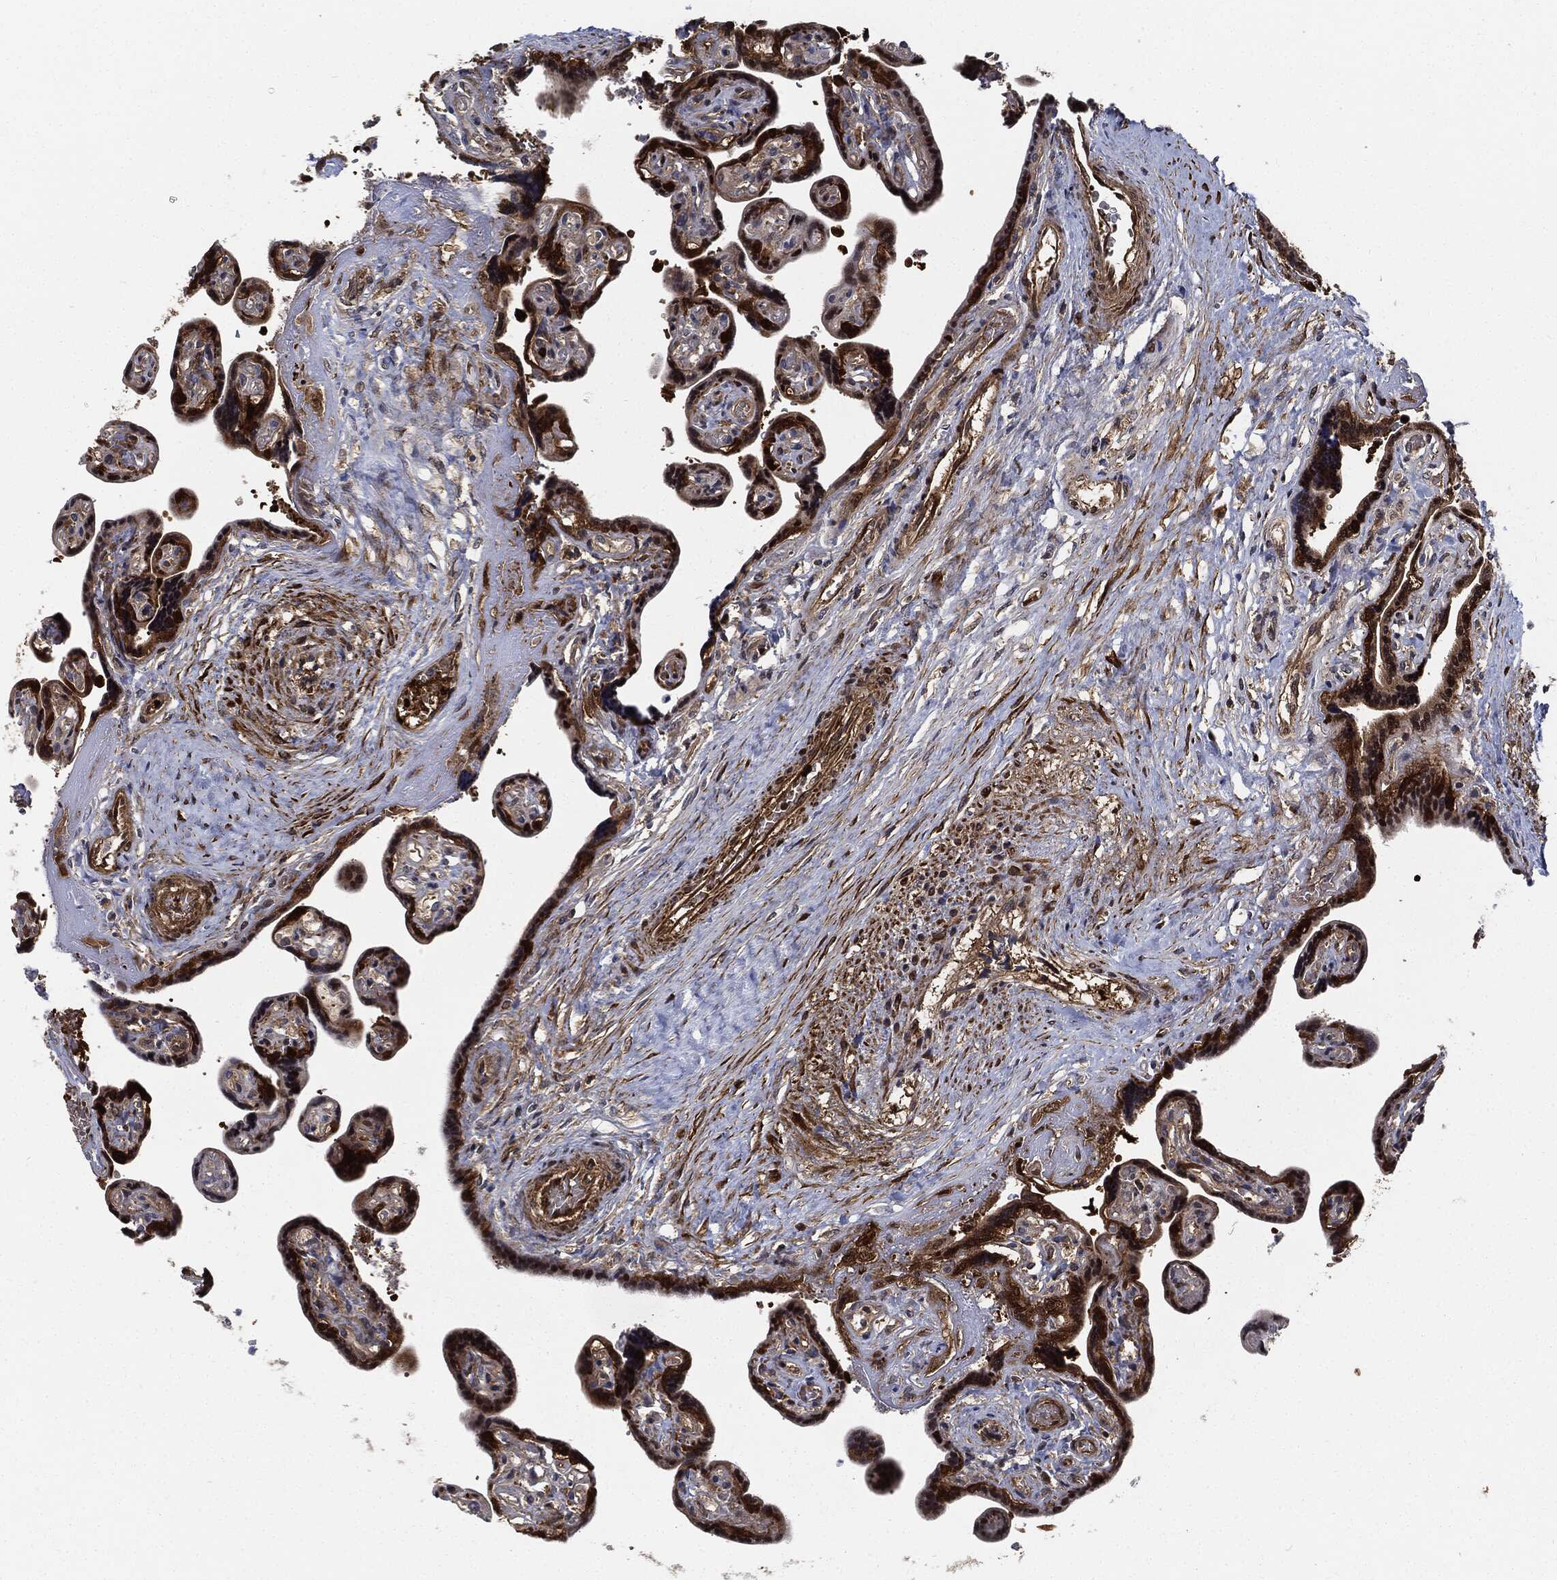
{"staining": {"intensity": "weak", "quantity": "25%-75%", "location": "cytoplasmic/membranous"}, "tissue": "placenta", "cell_type": "Decidual cells", "image_type": "normal", "snomed": [{"axis": "morphology", "description": "Normal tissue, NOS"}, {"axis": "topography", "description": "Placenta"}], "caption": "About 25%-75% of decidual cells in benign placenta demonstrate weak cytoplasmic/membranous protein expression as visualized by brown immunohistochemical staining.", "gene": "PRDX2", "patient": {"sex": "female", "age": 32}}